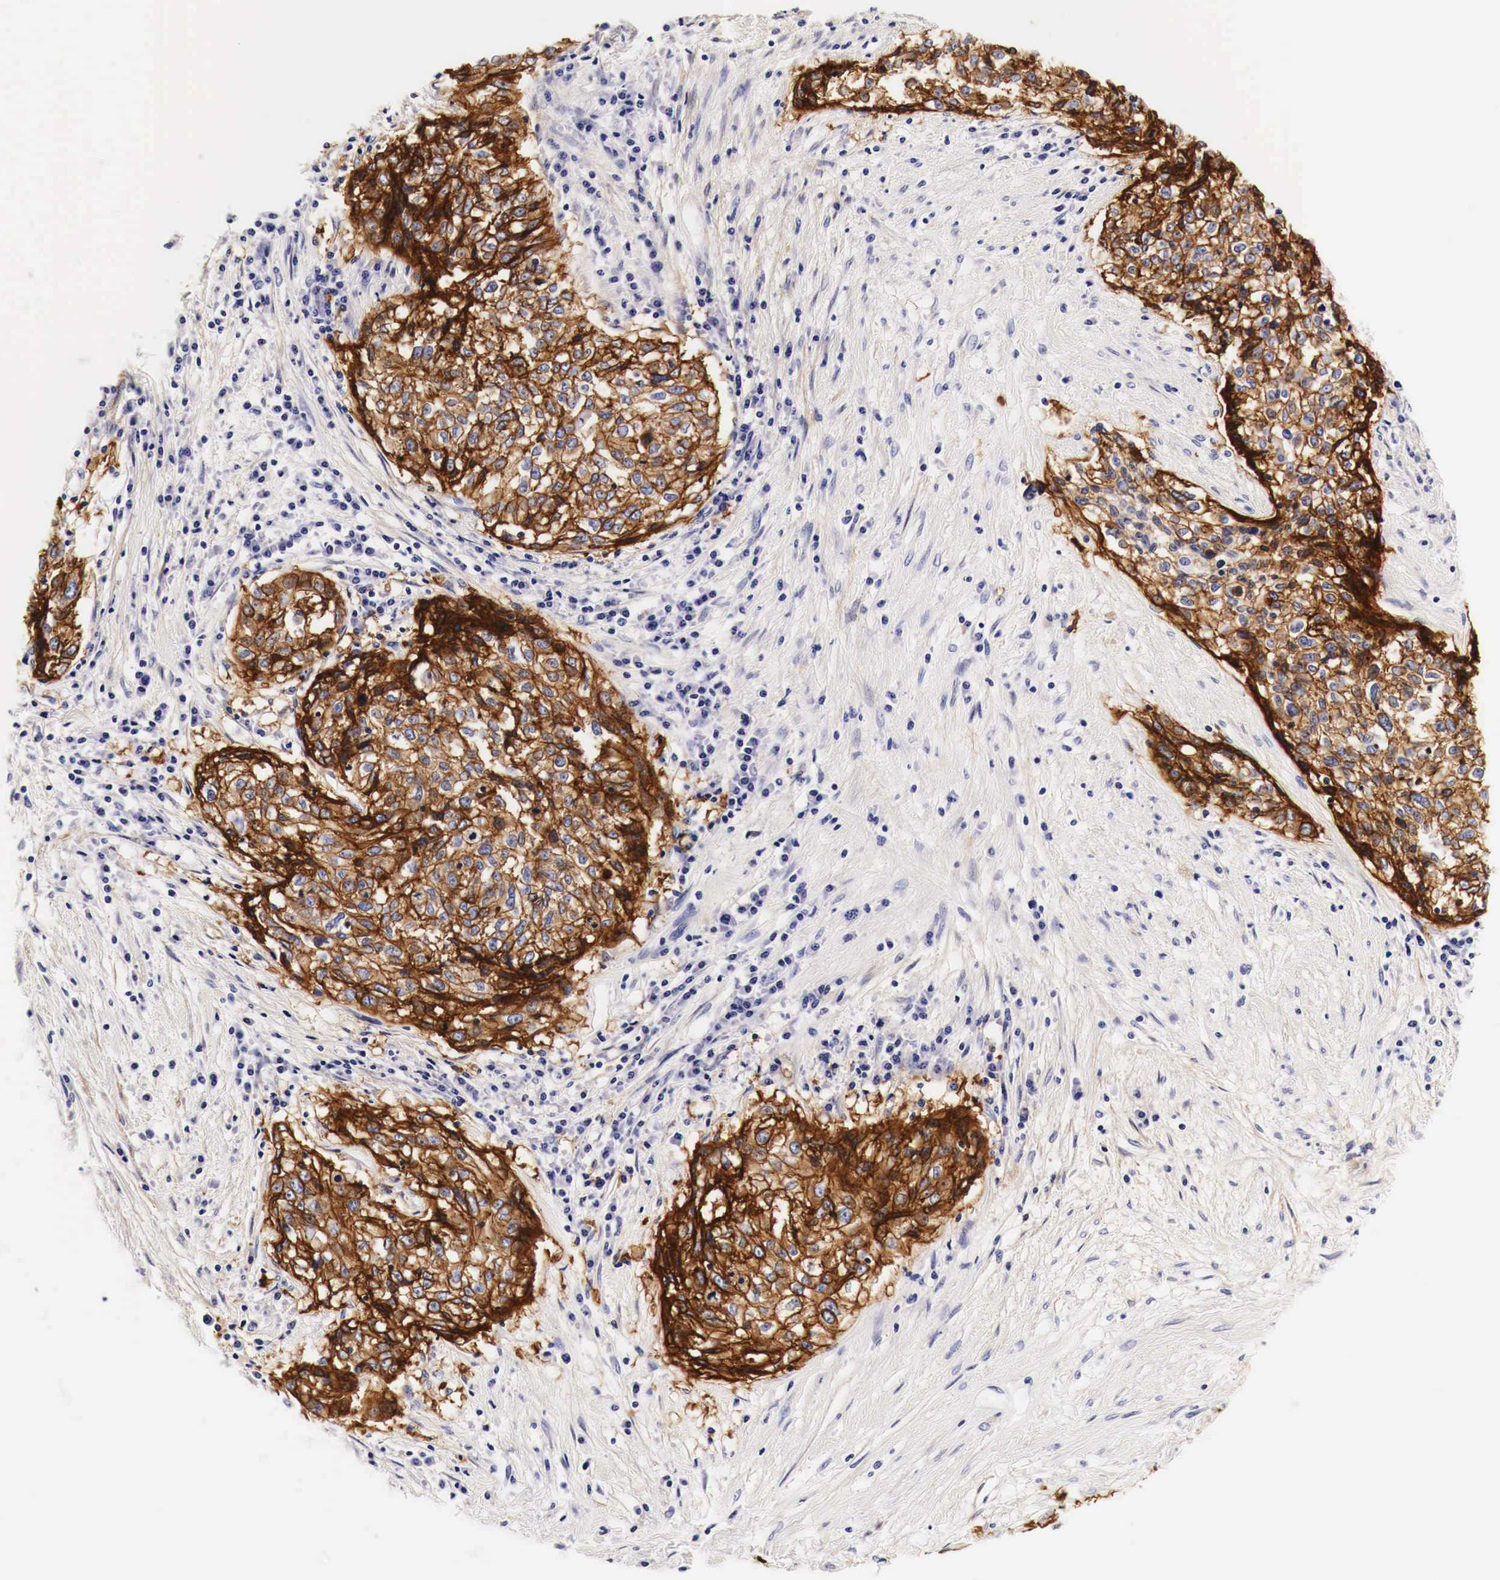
{"staining": {"intensity": "strong", "quantity": ">75%", "location": "cytoplasmic/membranous"}, "tissue": "cervical cancer", "cell_type": "Tumor cells", "image_type": "cancer", "snomed": [{"axis": "morphology", "description": "Squamous cell carcinoma, NOS"}, {"axis": "topography", "description": "Cervix"}], "caption": "Strong cytoplasmic/membranous protein staining is seen in approximately >75% of tumor cells in cervical cancer.", "gene": "EGFR", "patient": {"sex": "female", "age": 57}}